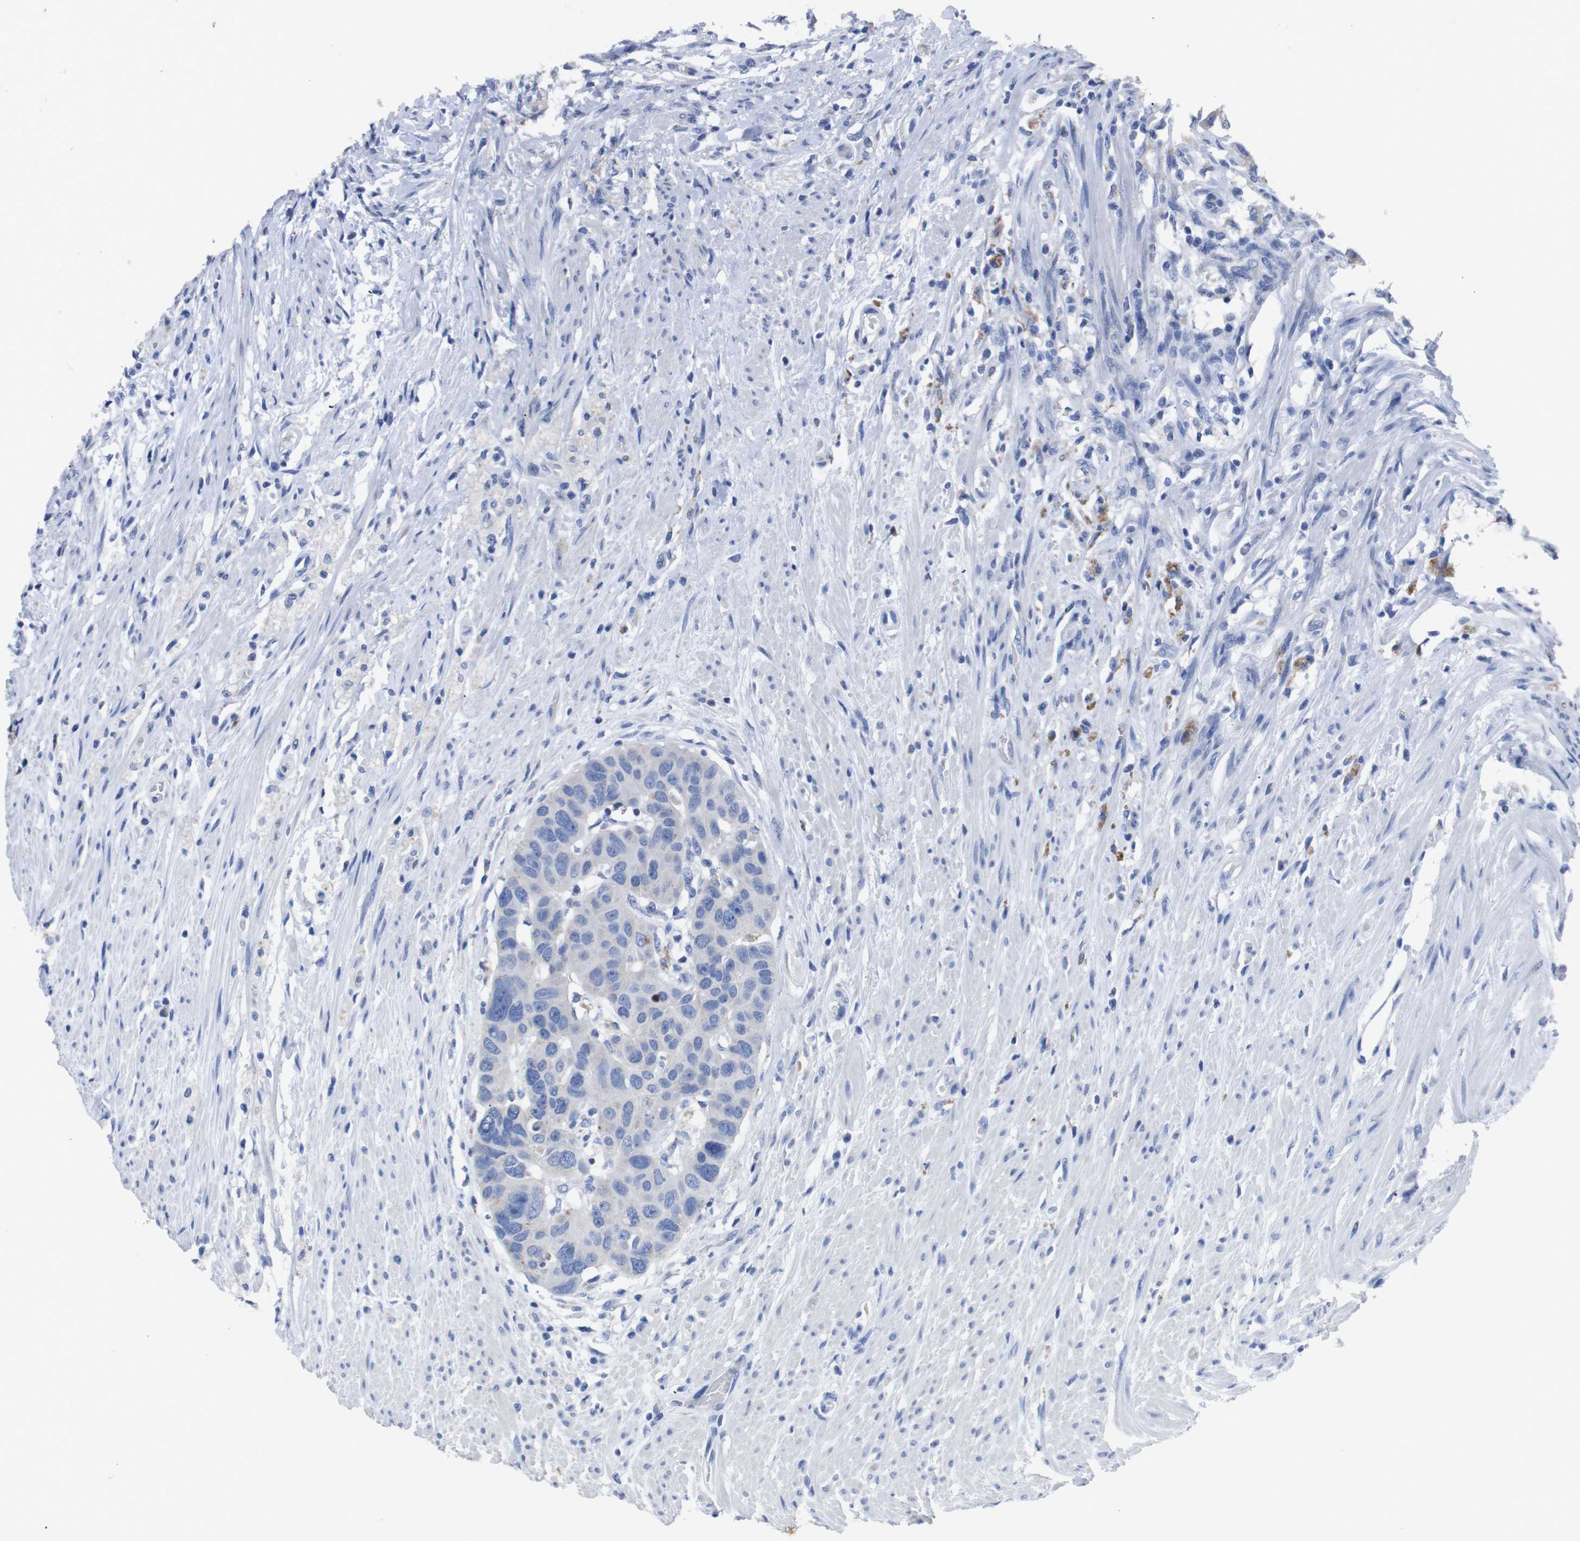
{"staining": {"intensity": "negative", "quantity": "none", "location": "none"}, "tissue": "colorectal cancer", "cell_type": "Tumor cells", "image_type": "cancer", "snomed": [{"axis": "morphology", "description": "Adenocarcinoma, NOS"}, {"axis": "topography", "description": "Rectum"}], "caption": "This is an immunohistochemistry (IHC) histopathology image of adenocarcinoma (colorectal). There is no expression in tumor cells.", "gene": "GJB2", "patient": {"sex": "male", "age": 51}}